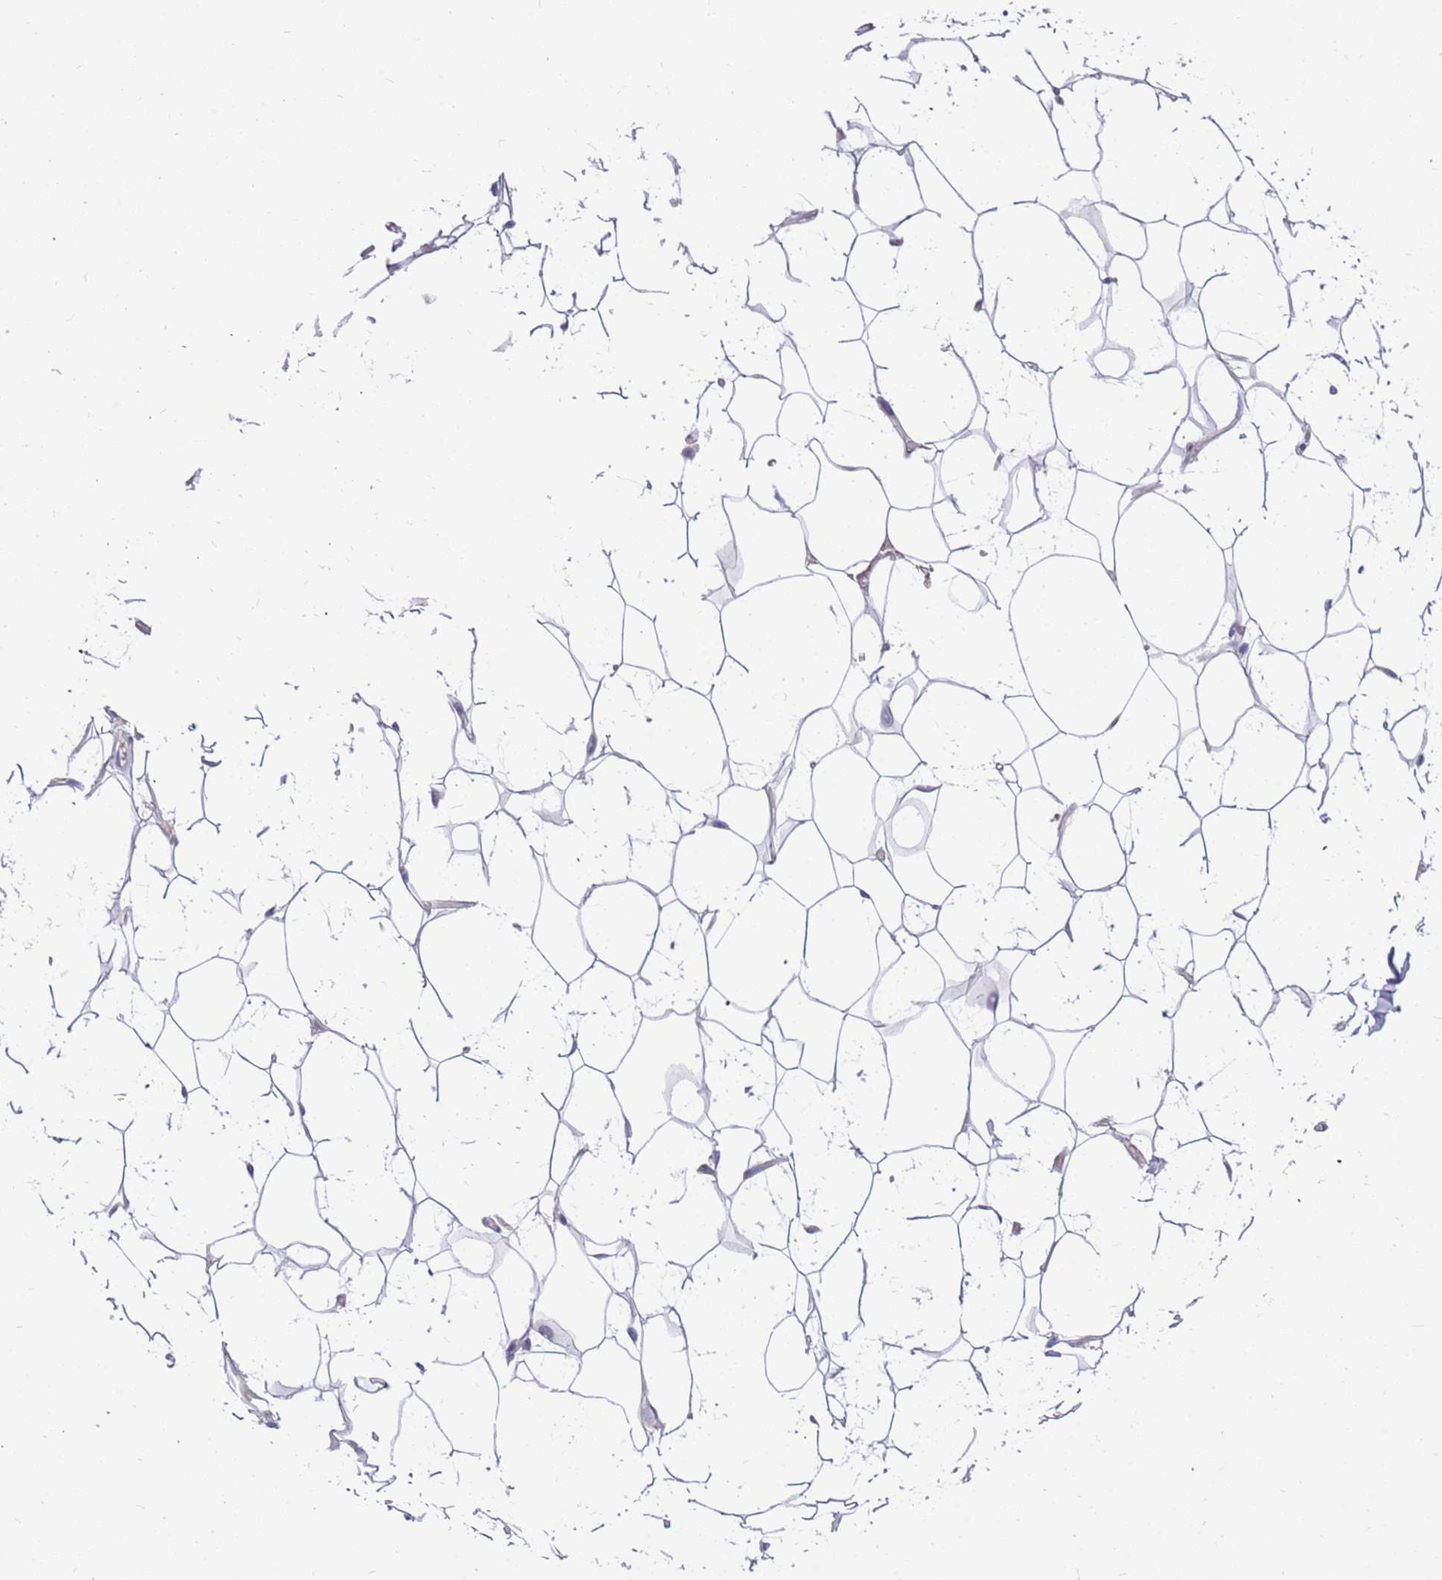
{"staining": {"intensity": "negative", "quantity": "none", "location": "none"}, "tissue": "adipose tissue", "cell_type": "Adipocytes", "image_type": "normal", "snomed": [{"axis": "morphology", "description": "Normal tissue, NOS"}, {"axis": "topography", "description": "Breast"}], "caption": "Adipose tissue stained for a protein using immunohistochemistry shows no staining adipocytes.", "gene": "RHCG", "patient": {"sex": "female", "age": 26}}